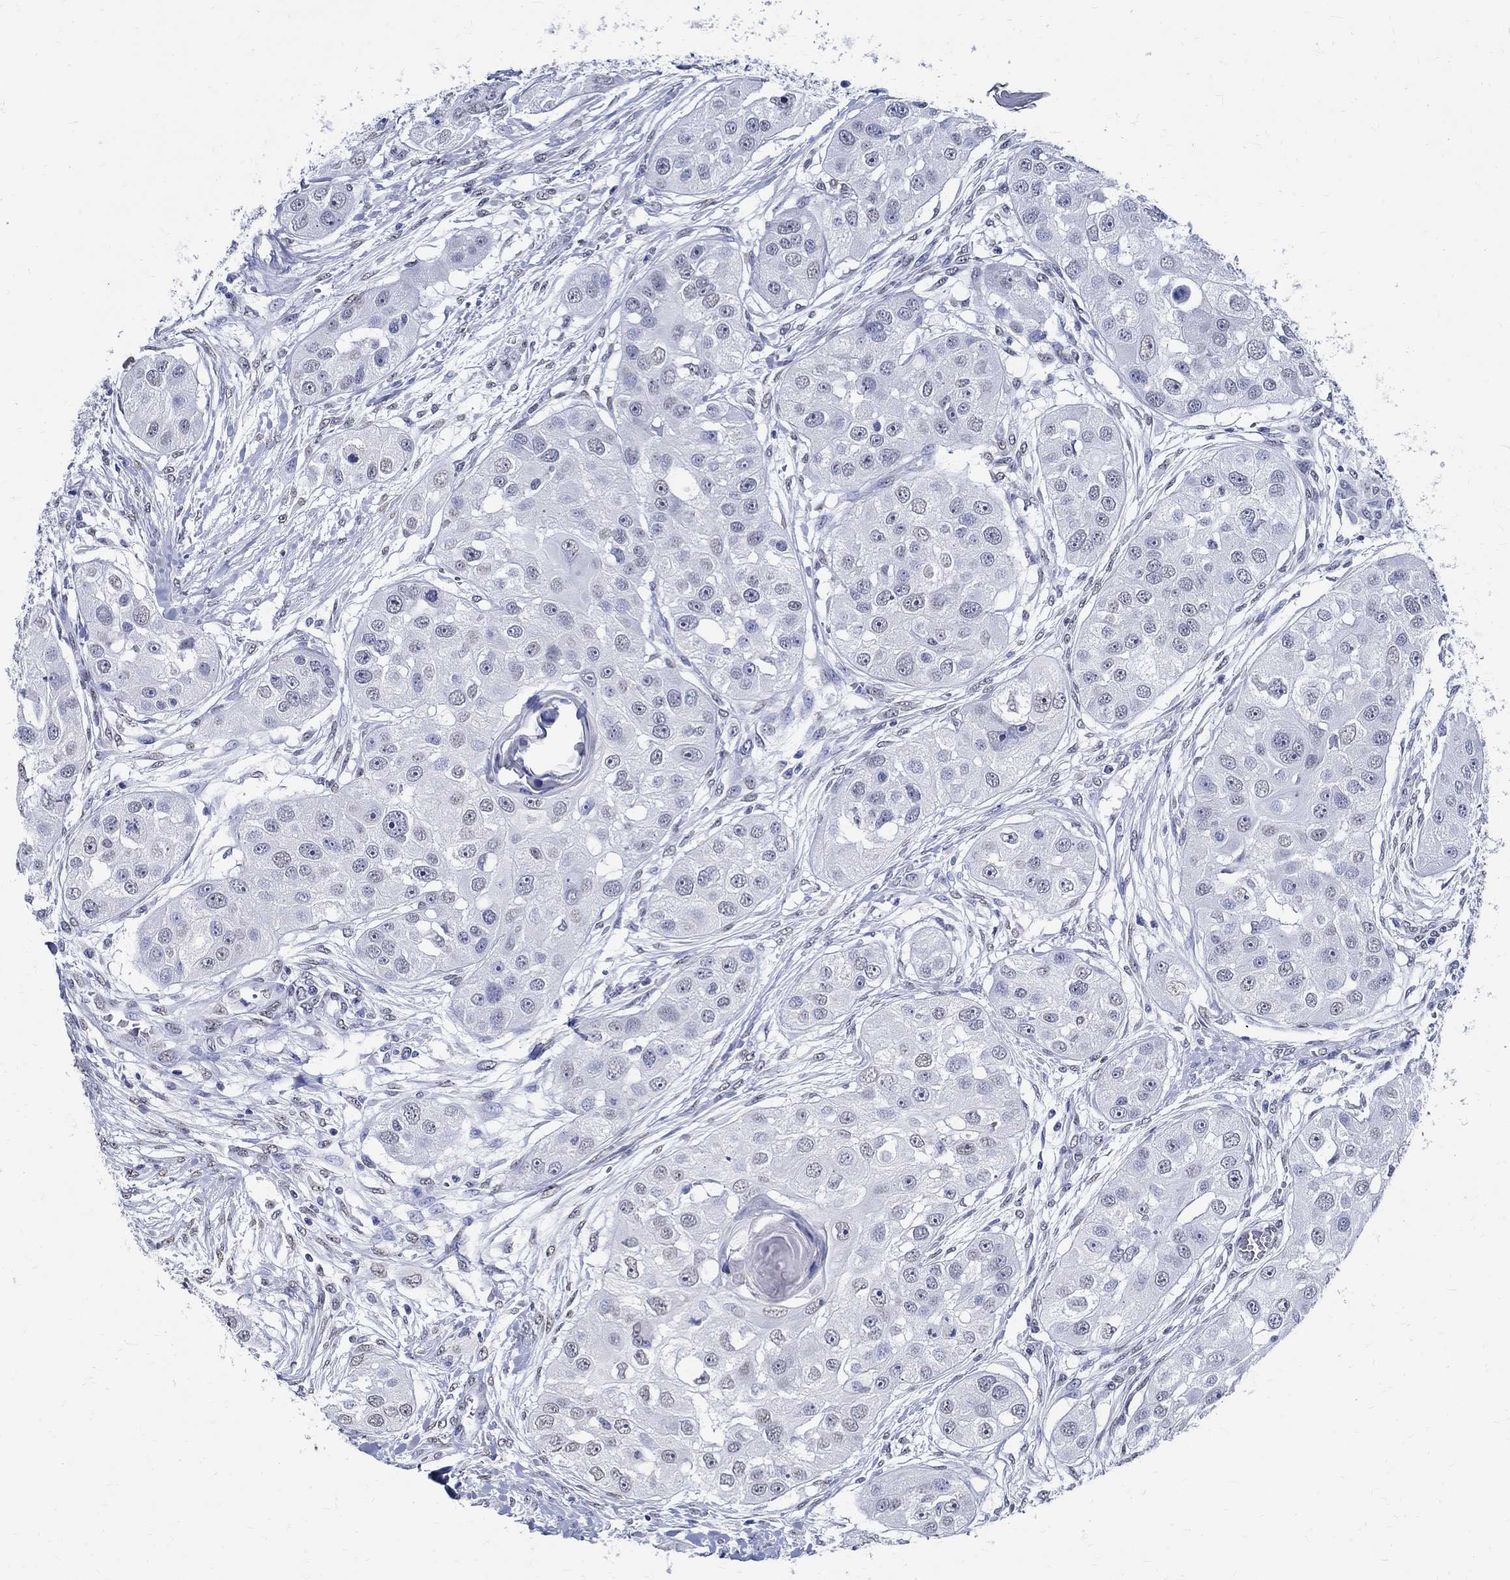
{"staining": {"intensity": "negative", "quantity": "none", "location": "none"}, "tissue": "head and neck cancer", "cell_type": "Tumor cells", "image_type": "cancer", "snomed": [{"axis": "morphology", "description": "Normal tissue, NOS"}, {"axis": "morphology", "description": "Squamous cell carcinoma, NOS"}, {"axis": "topography", "description": "Skeletal muscle"}, {"axis": "topography", "description": "Head-Neck"}], "caption": "High magnification brightfield microscopy of squamous cell carcinoma (head and neck) stained with DAB (3,3'-diaminobenzidine) (brown) and counterstained with hematoxylin (blue): tumor cells show no significant staining. (DAB IHC with hematoxylin counter stain).", "gene": "TSPAN16", "patient": {"sex": "male", "age": 51}}